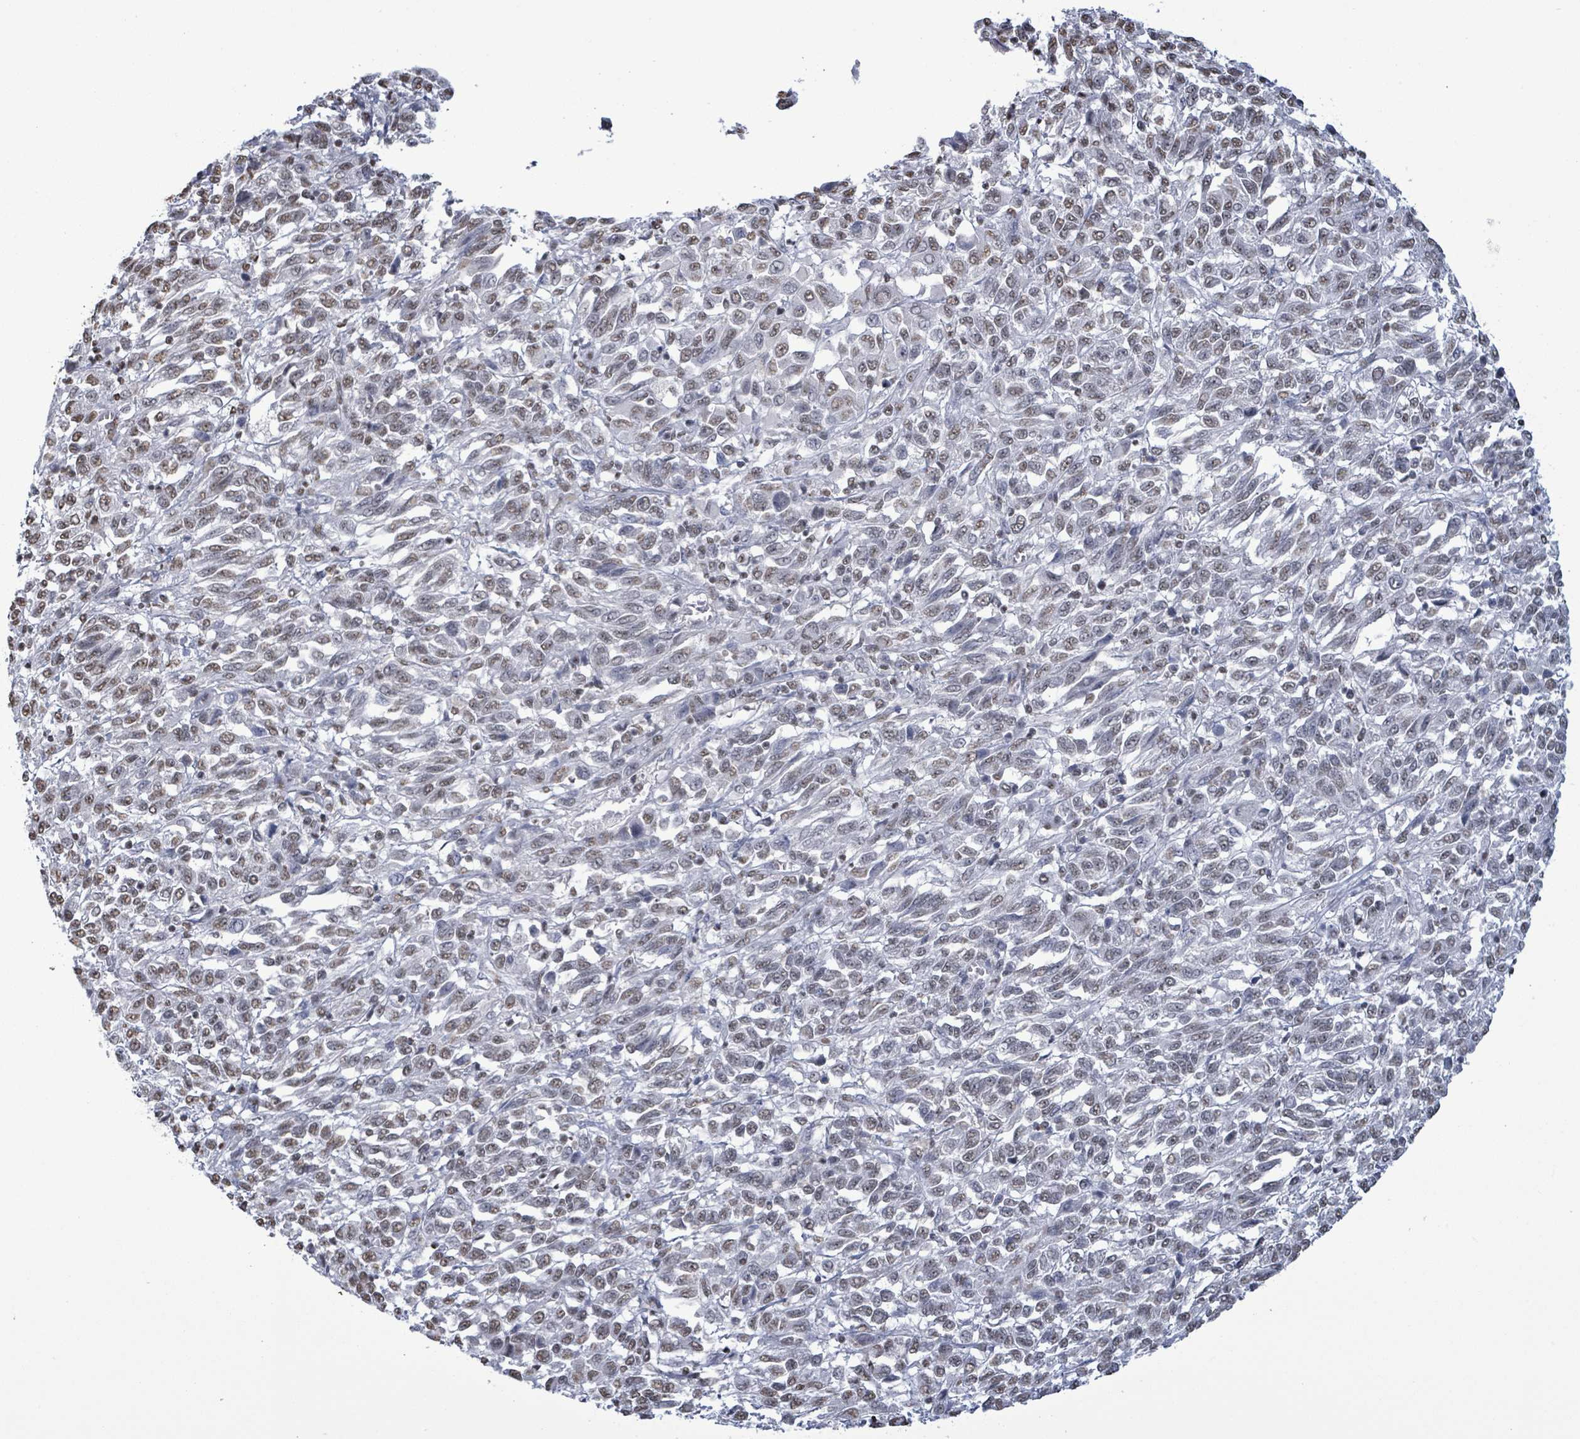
{"staining": {"intensity": "moderate", "quantity": "25%-75%", "location": "nuclear"}, "tissue": "melanoma", "cell_type": "Tumor cells", "image_type": "cancer", "snomed": [{"axis": "morphology", "description": "Malignant melanoma, Metastatic site"}, {"axis": "topography", "description": "Lung"}], "caption": "Melanoma stained with immunohistochemistry (IHC) reveals moderate nuclear positivity in approximately 25%-75% of tumor cells.", "gene": "SAMD14", "patient": {"sex": "male", "age": 64}}